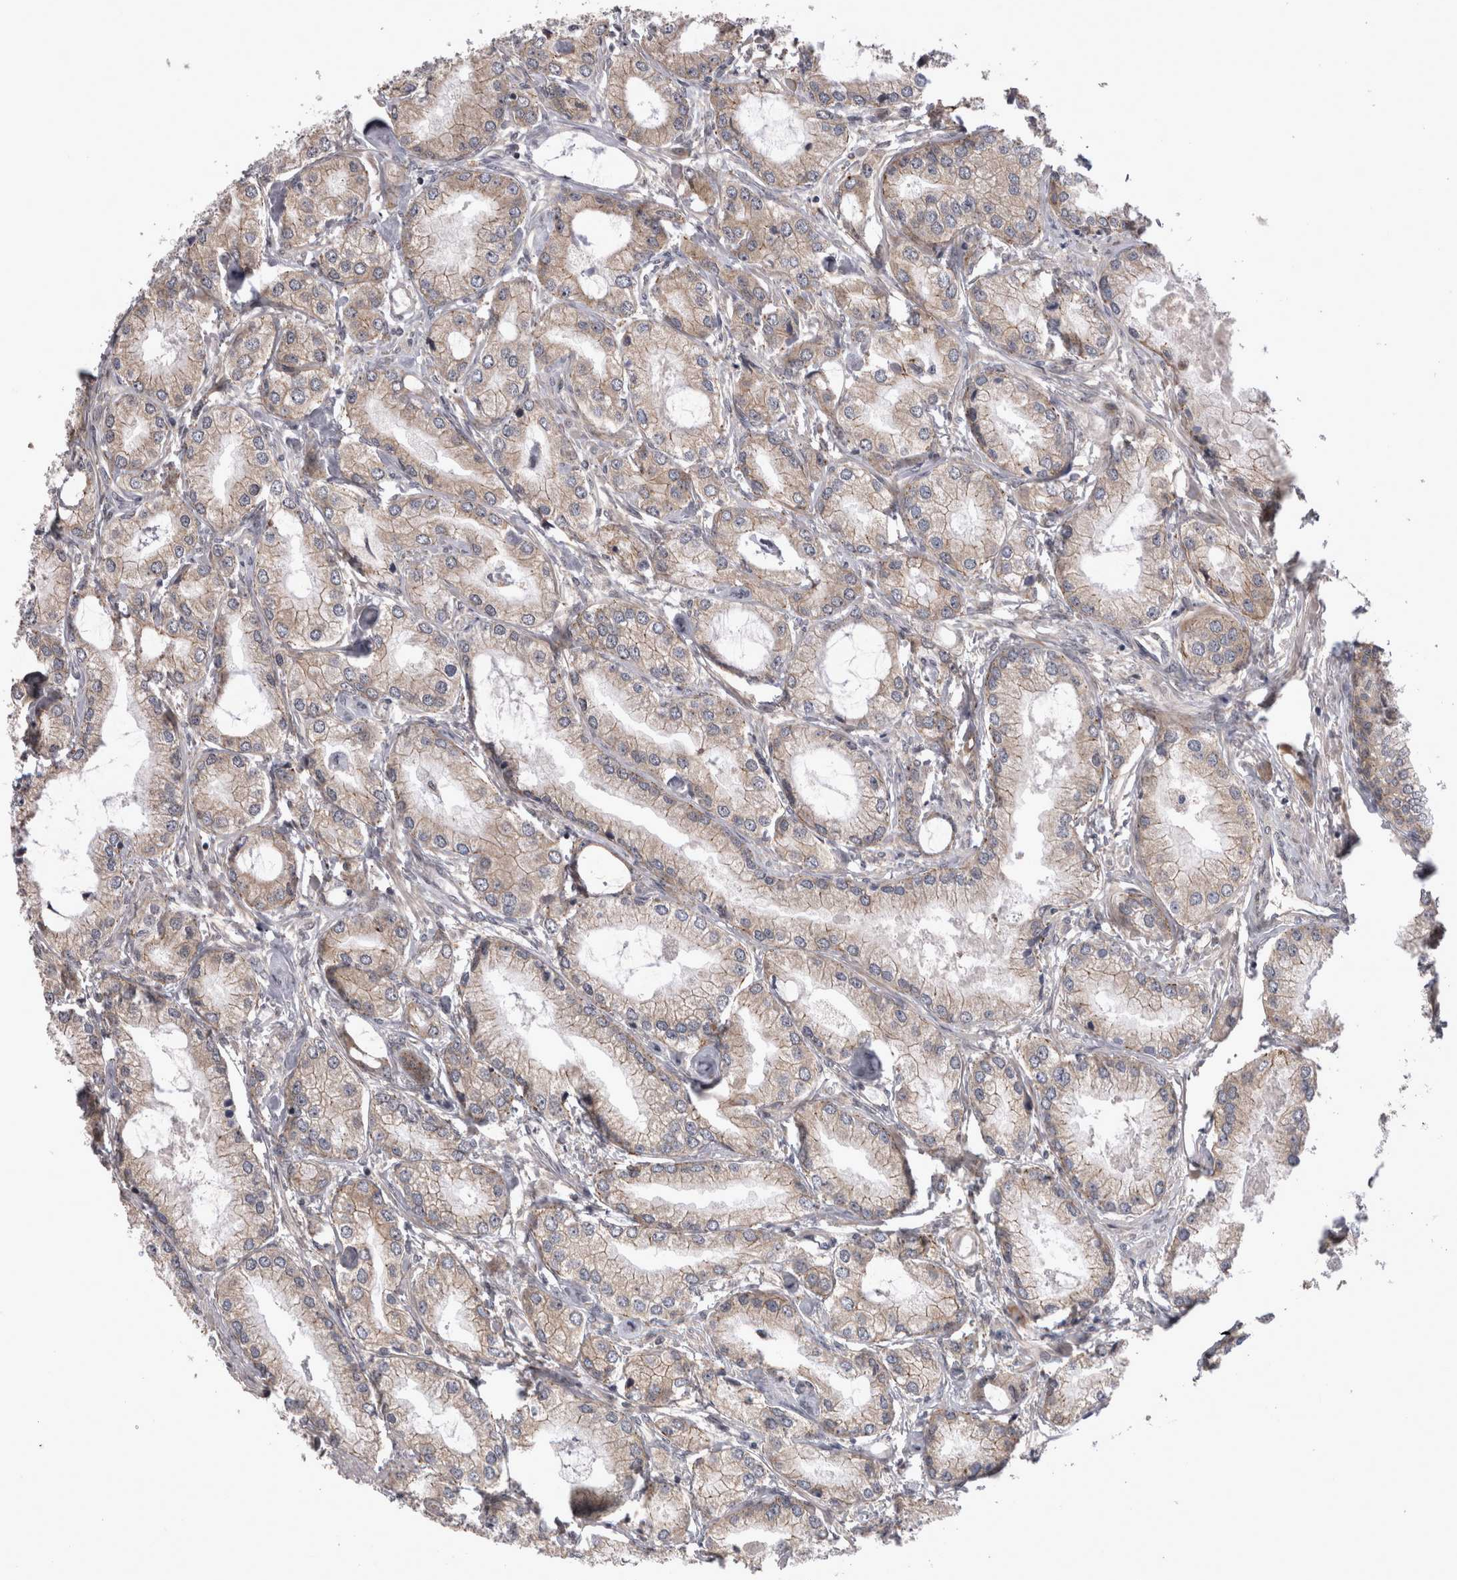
{"staining": {"intensity": "weak", "quantity": "25%-75%", "location": "cytoplasmic/membranous"}, "tissue": "prostate cancer", "cell_type": "Tumor cells", "image_type": "cancer", "snomed": [{"axis": "morphology", "description": "Adenocarcinoma, Low grade"}, {"axis": "topography", "description": "Prostate"}], "caption": "Tumor cells exhibit low levels of weak cytoplasmic/membranous positivity in about 25%-75% of cells in human prostate cancer. The staining is performed using DAB brown chromogen to label protein expression. The nuclei are counter-stained blue using hematoxylin.", "gene": "NENF", "patient": {"sex": "male", "age": 62}}